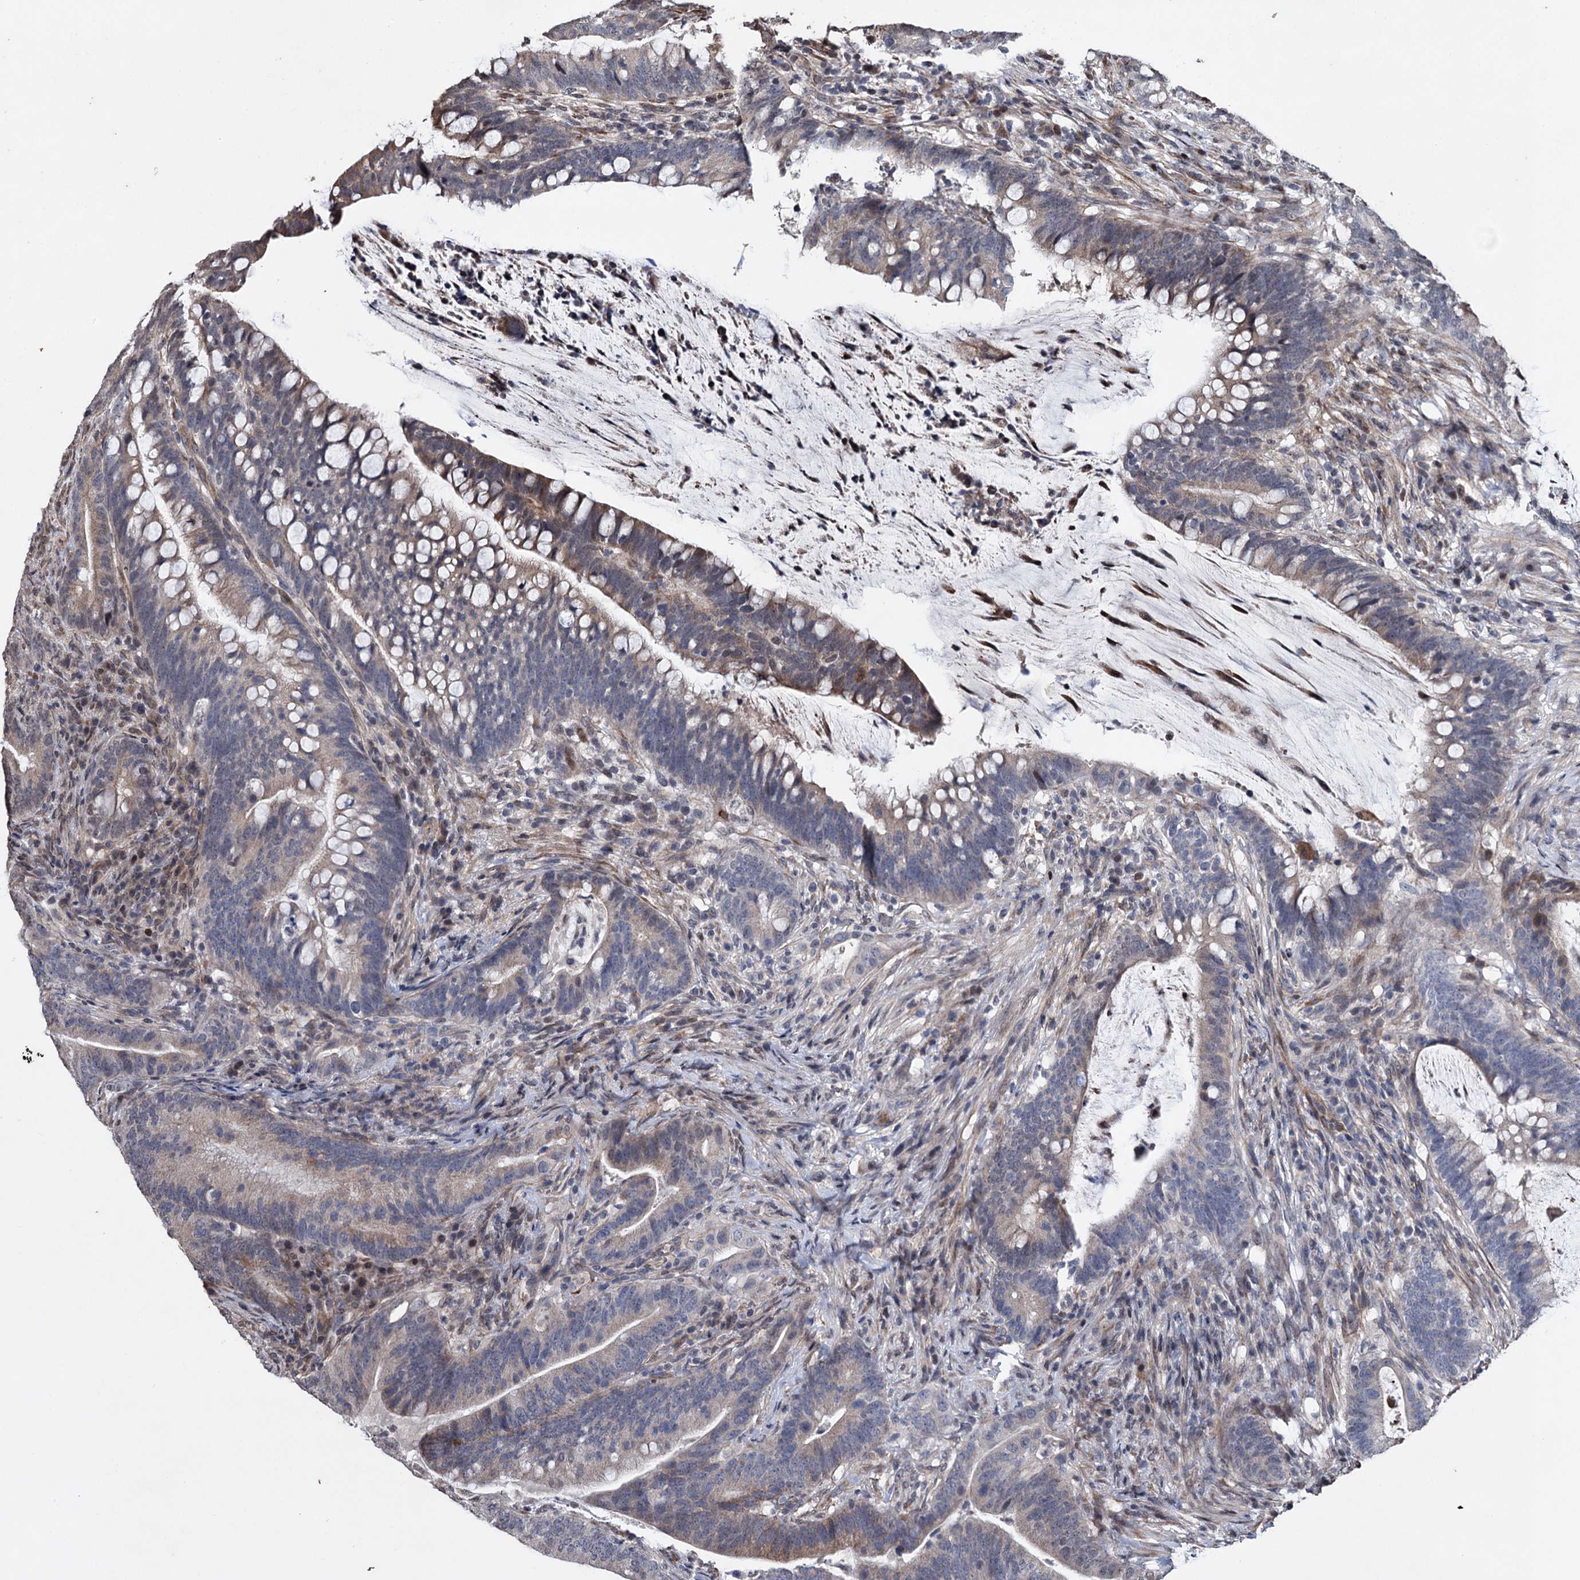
{"staining": {"intensity": "weak", "quantity": "25%-75%", "location": "cytoplasmic/membranous"}, "tissue": "colorectal cancer", "cell_type": "Tumor cells", "image_type": "cancer", "snomed": [{"axis": "morphology", "description": "Adenocarcinoma, NOS"}, {"axis": "topography", "description": "Colon"}], "caption": "This histopathology image reveals colorectal adenocarcinoma stained with immunohistochemistry to label a protein in brown. The cytoplasmic/membranous of tumor cells show weak positivity for the protein. Nuclei are counter-stained blue.", "gene": "EYA4", "patient": {"sex": "female", "age": 66}}